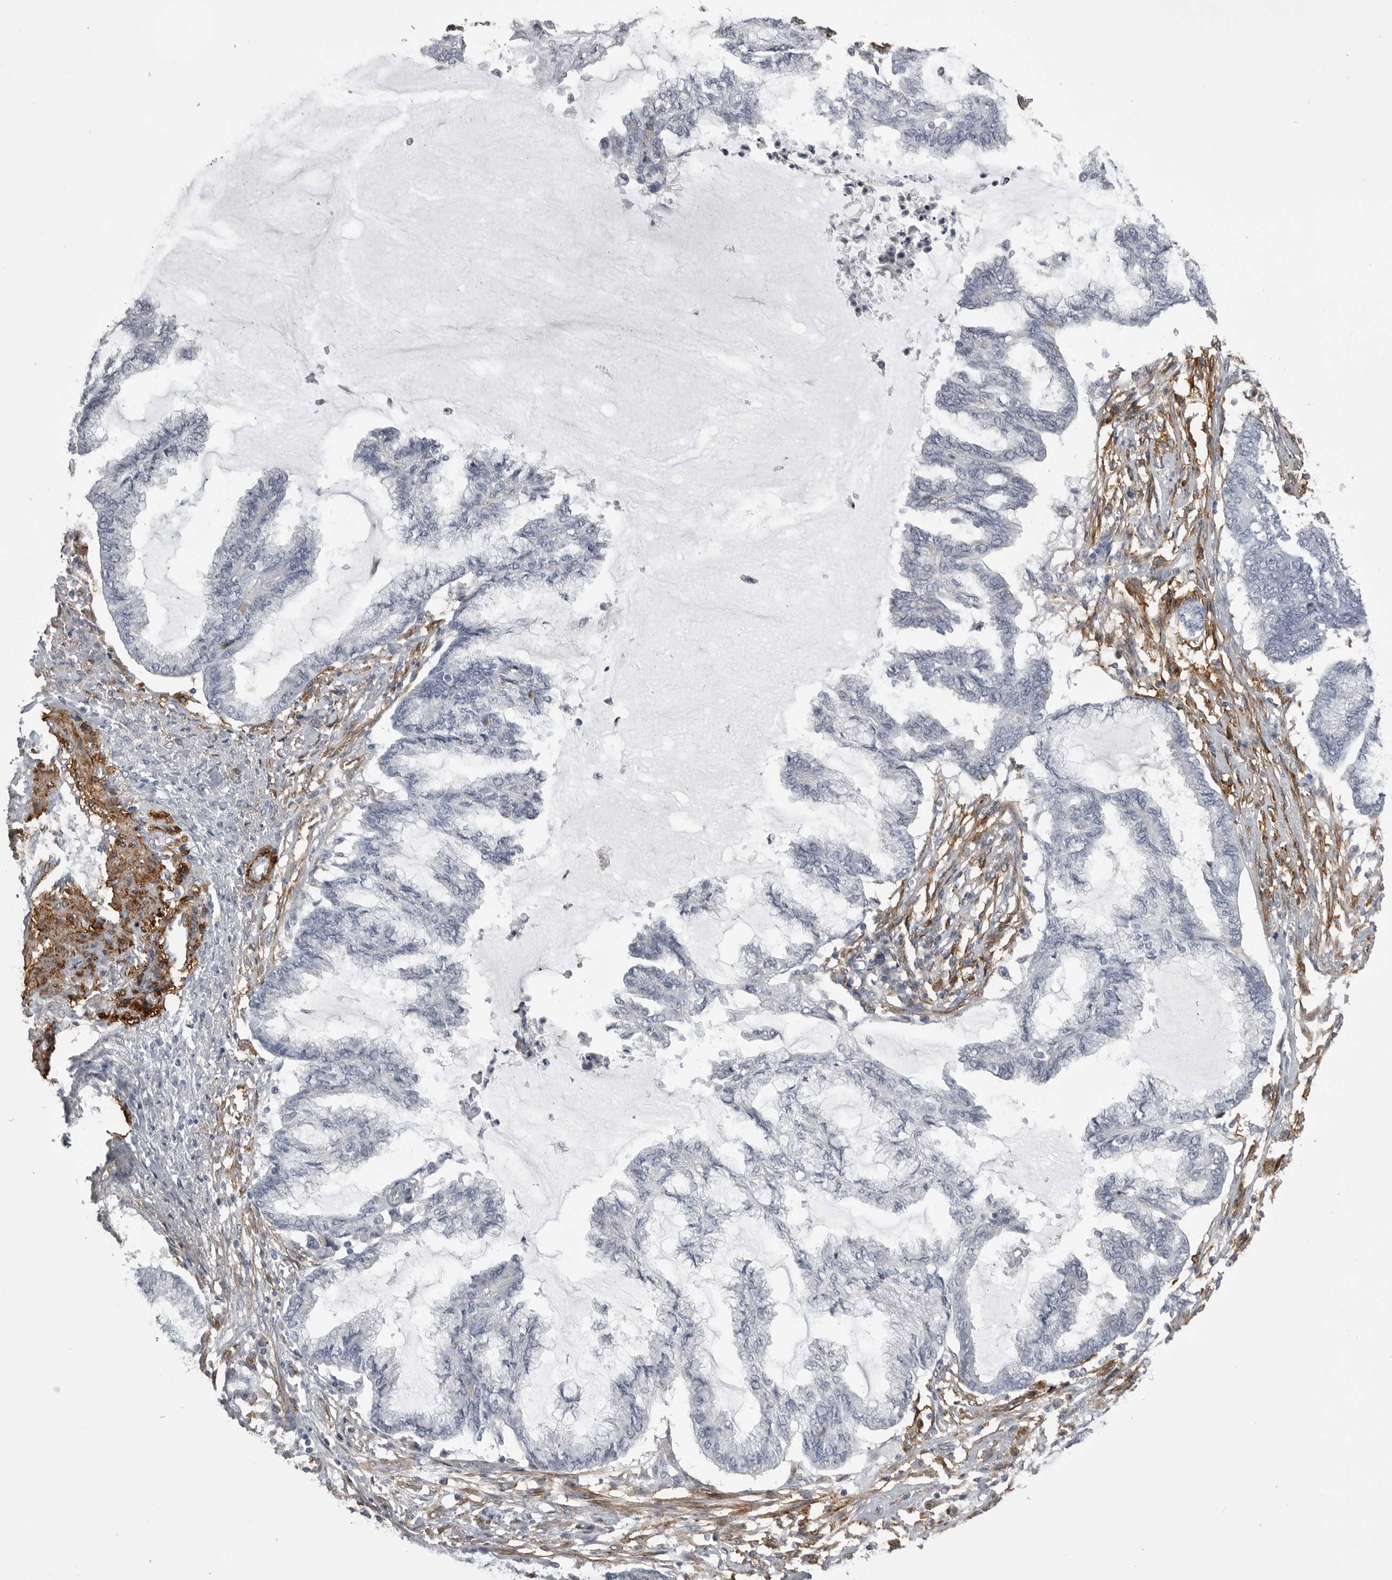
{"staining": {"intensity": "negative", "quantity": "none", "location": "none"}, "tissue": "endometrial cancer", "cell_type": "Tumor cells", "image_type": "cancer", "snomed": [{"axis": "morphology", "description": "Adenocarcinoma, NOS"}, {"axis": "topography", "description": "Endometrium"}], "caption": "Human endometrial adenocarcinoma stained for a protein using immunohistochemistry shows no staining in tumor cells.", "gene": "AOC3", "patient": {"sex": "female", "age": 86}}